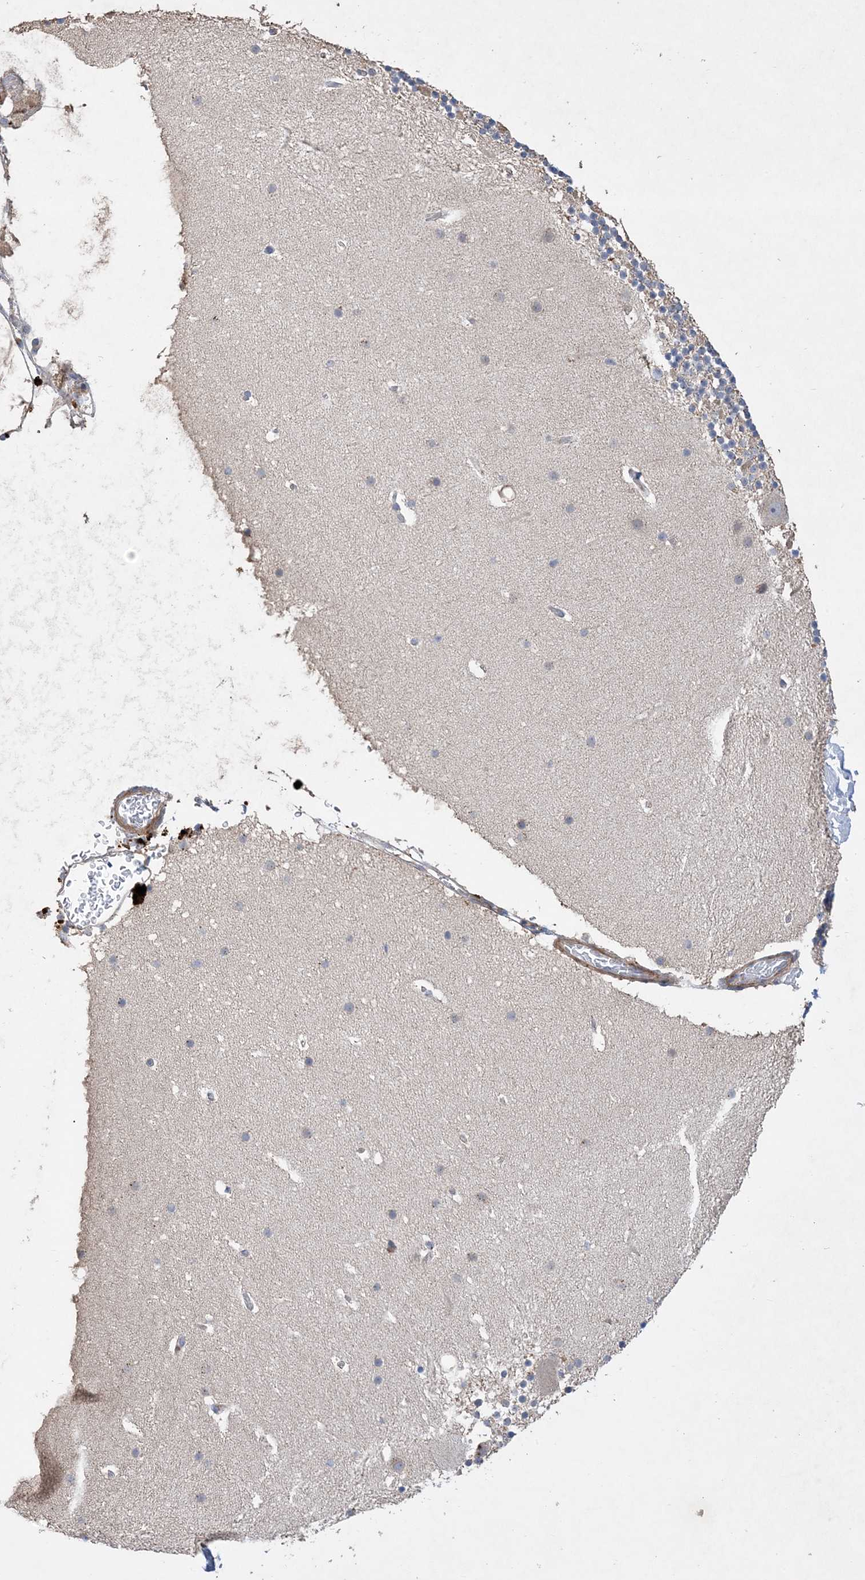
{"staining": {"intensity": "negative", "quantity": "none", "location": "none"}, "tissue": "cerebellum", "cell_type": "Cells in granular layer", "image_type": "normal", "snomed": [{"axis": "morphology", "description": "Normal tissue, NOS"}, {"axis": "topography", "description": "Cerebellum"}], "caption": "A photomicrograph of human cerebellum is negative for staining in cells in granular layer. The staining is performed using DAB brown chromogen with nuclei counter-stained in using hematoxylin.", "gene": "MASP2", "patient": {"sex": "male", "age": 57}}